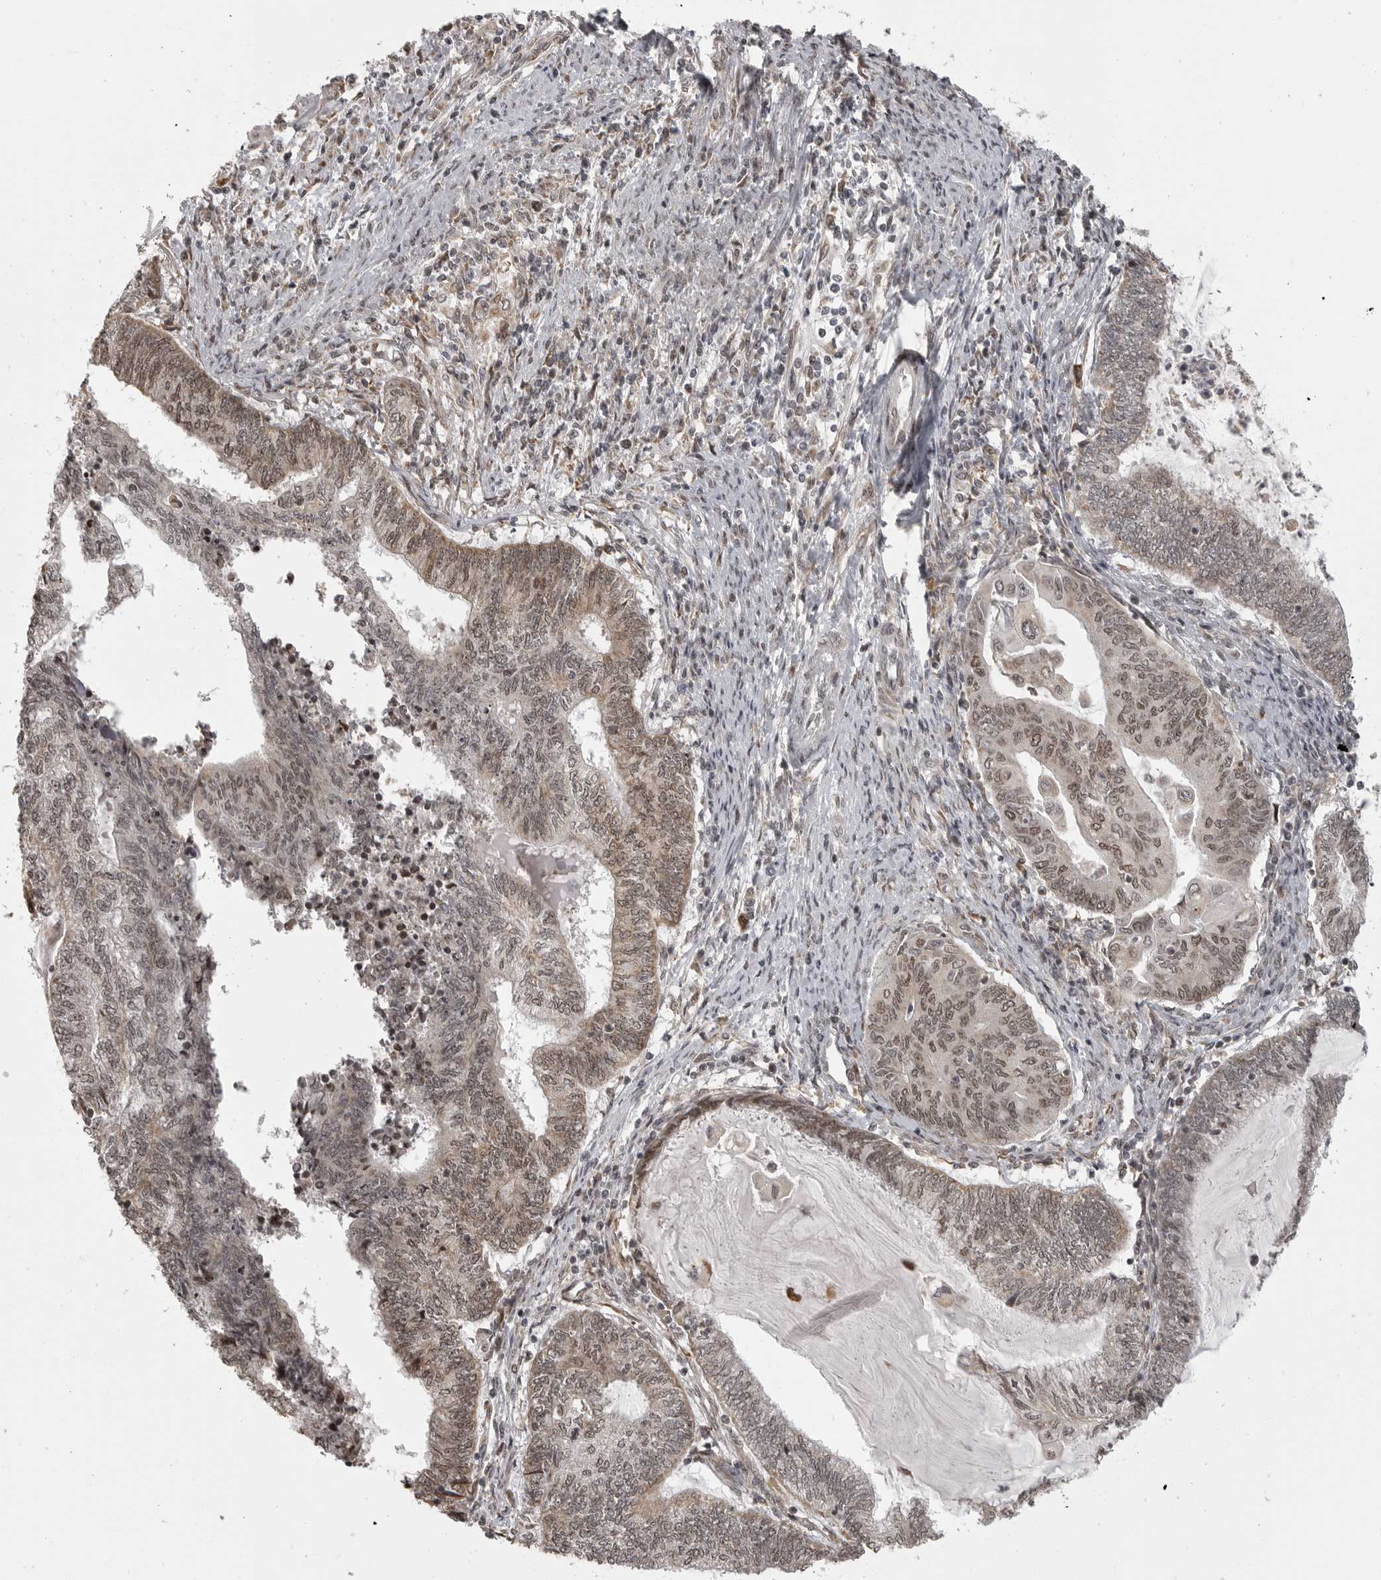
{"staining": {"intensity": "weak", "quantity": "25%-75%", "location": "nuclear"}, "tissue": "endometrial cancer", "cell_type": "Tumor cells", "image_type": "cancer", "snomed": [{"axis": "morphology", "description": "Adenocarcinoma, NOS"}, {"axis": "topography", "description": "Uterus"}, {"axis": "topography", "description": "Endometrium"}], "caption": "The photomicrograph shows immunohistochemical staining of endometrial cancer (adenocarcinoma). There is weak nuclear positivity is identified in approximately 25%-75% of tumor cells.", "gene": "ISG20L2", "patient": {"sex": "female", "age": 70}}